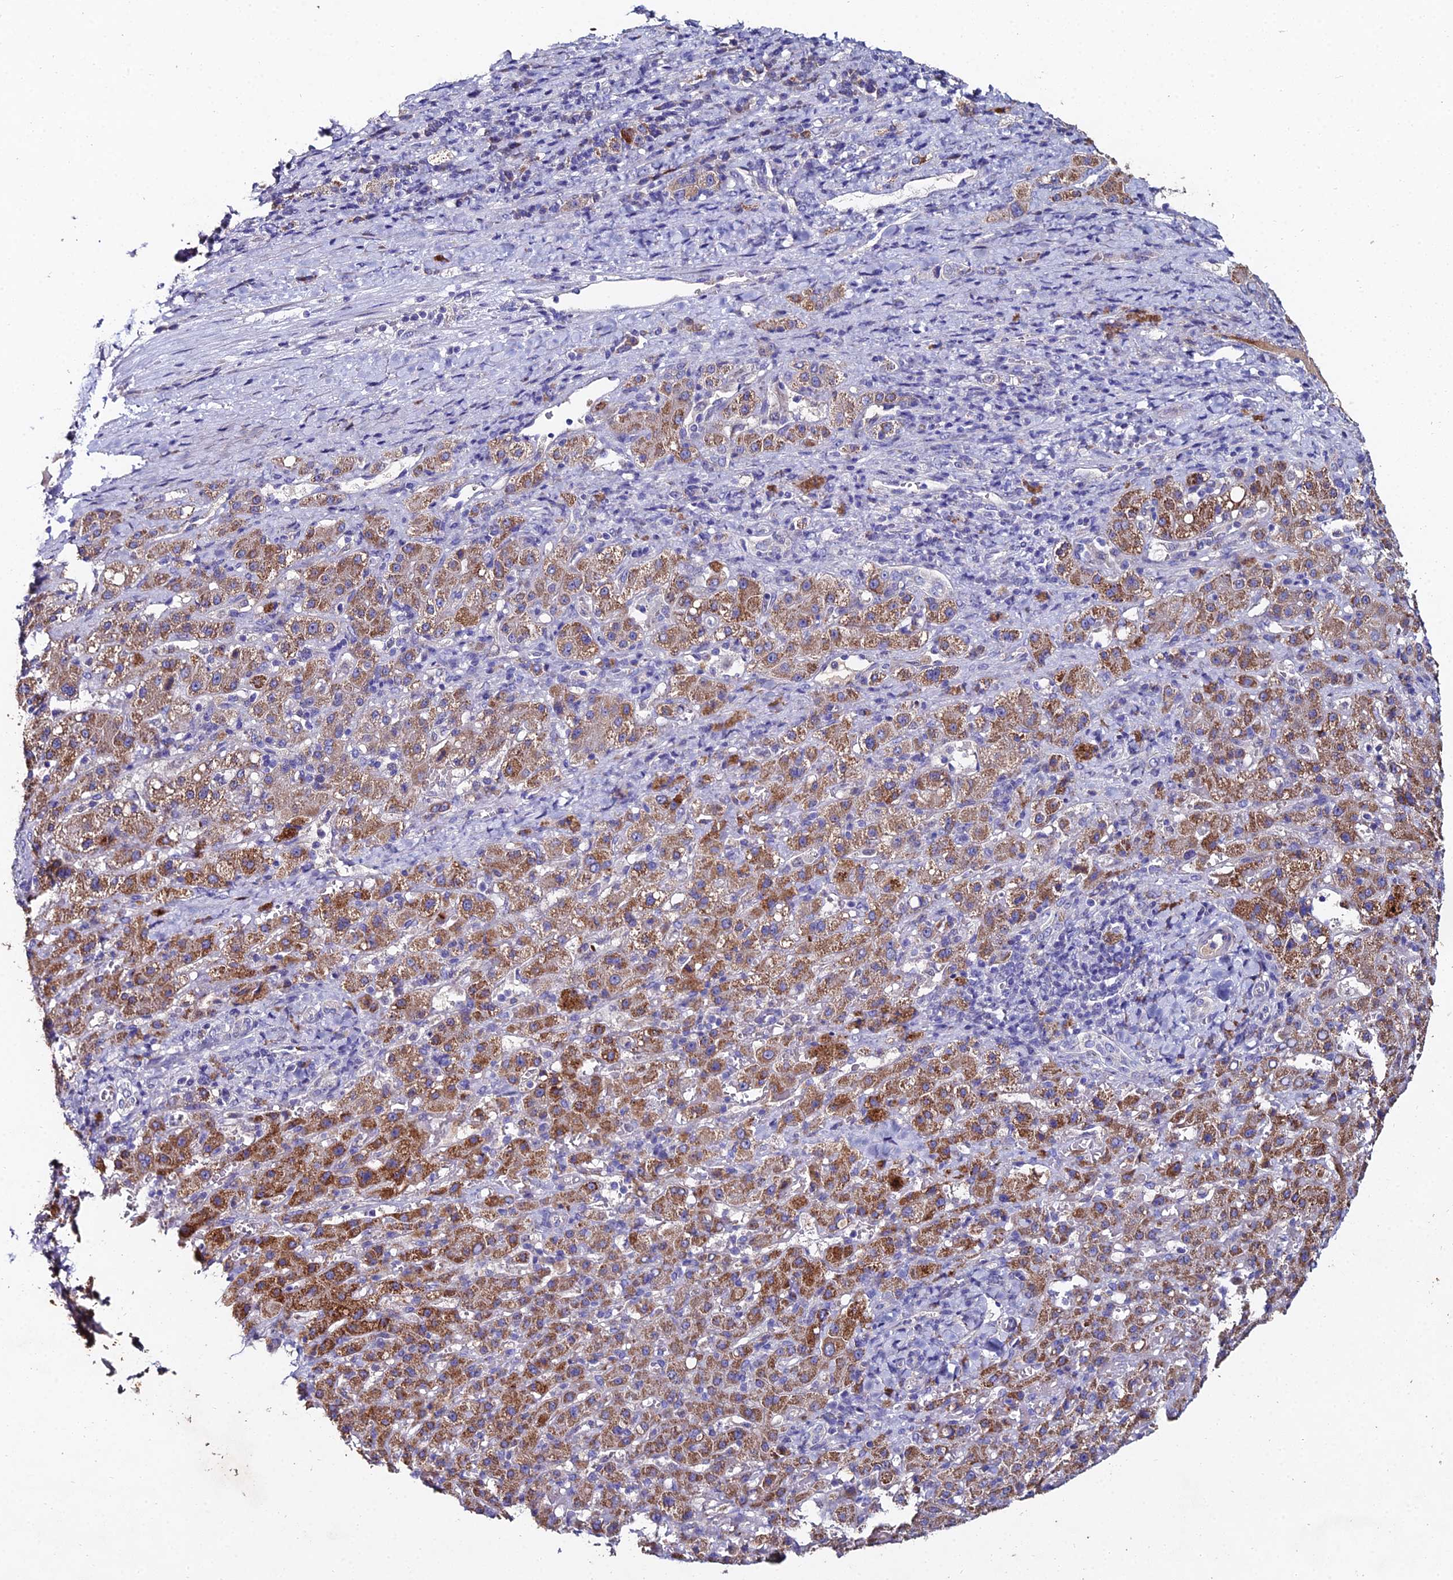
{"staining": {"intensity": "moderate", "quantity": "25%-75%", "location": "cytoplasmic/membranous"}, "tissue": "liver cancer", "cell_type": "Tumor cells", "image_type": "cancer", "snomed": [{"axis": "morphology", "description": "Carcinoma, Hepatocellular, NOS"}, {"axis": "topography", "description": "Liver"}], "caption": "Moderate cytoplasmic/membranous positivity is present in approximately 25%-75% of tumor cells in hepatocellular carcinoma (liver).", "gene": "ESRRG", "patient": {"sex": "female", "age": 58}}